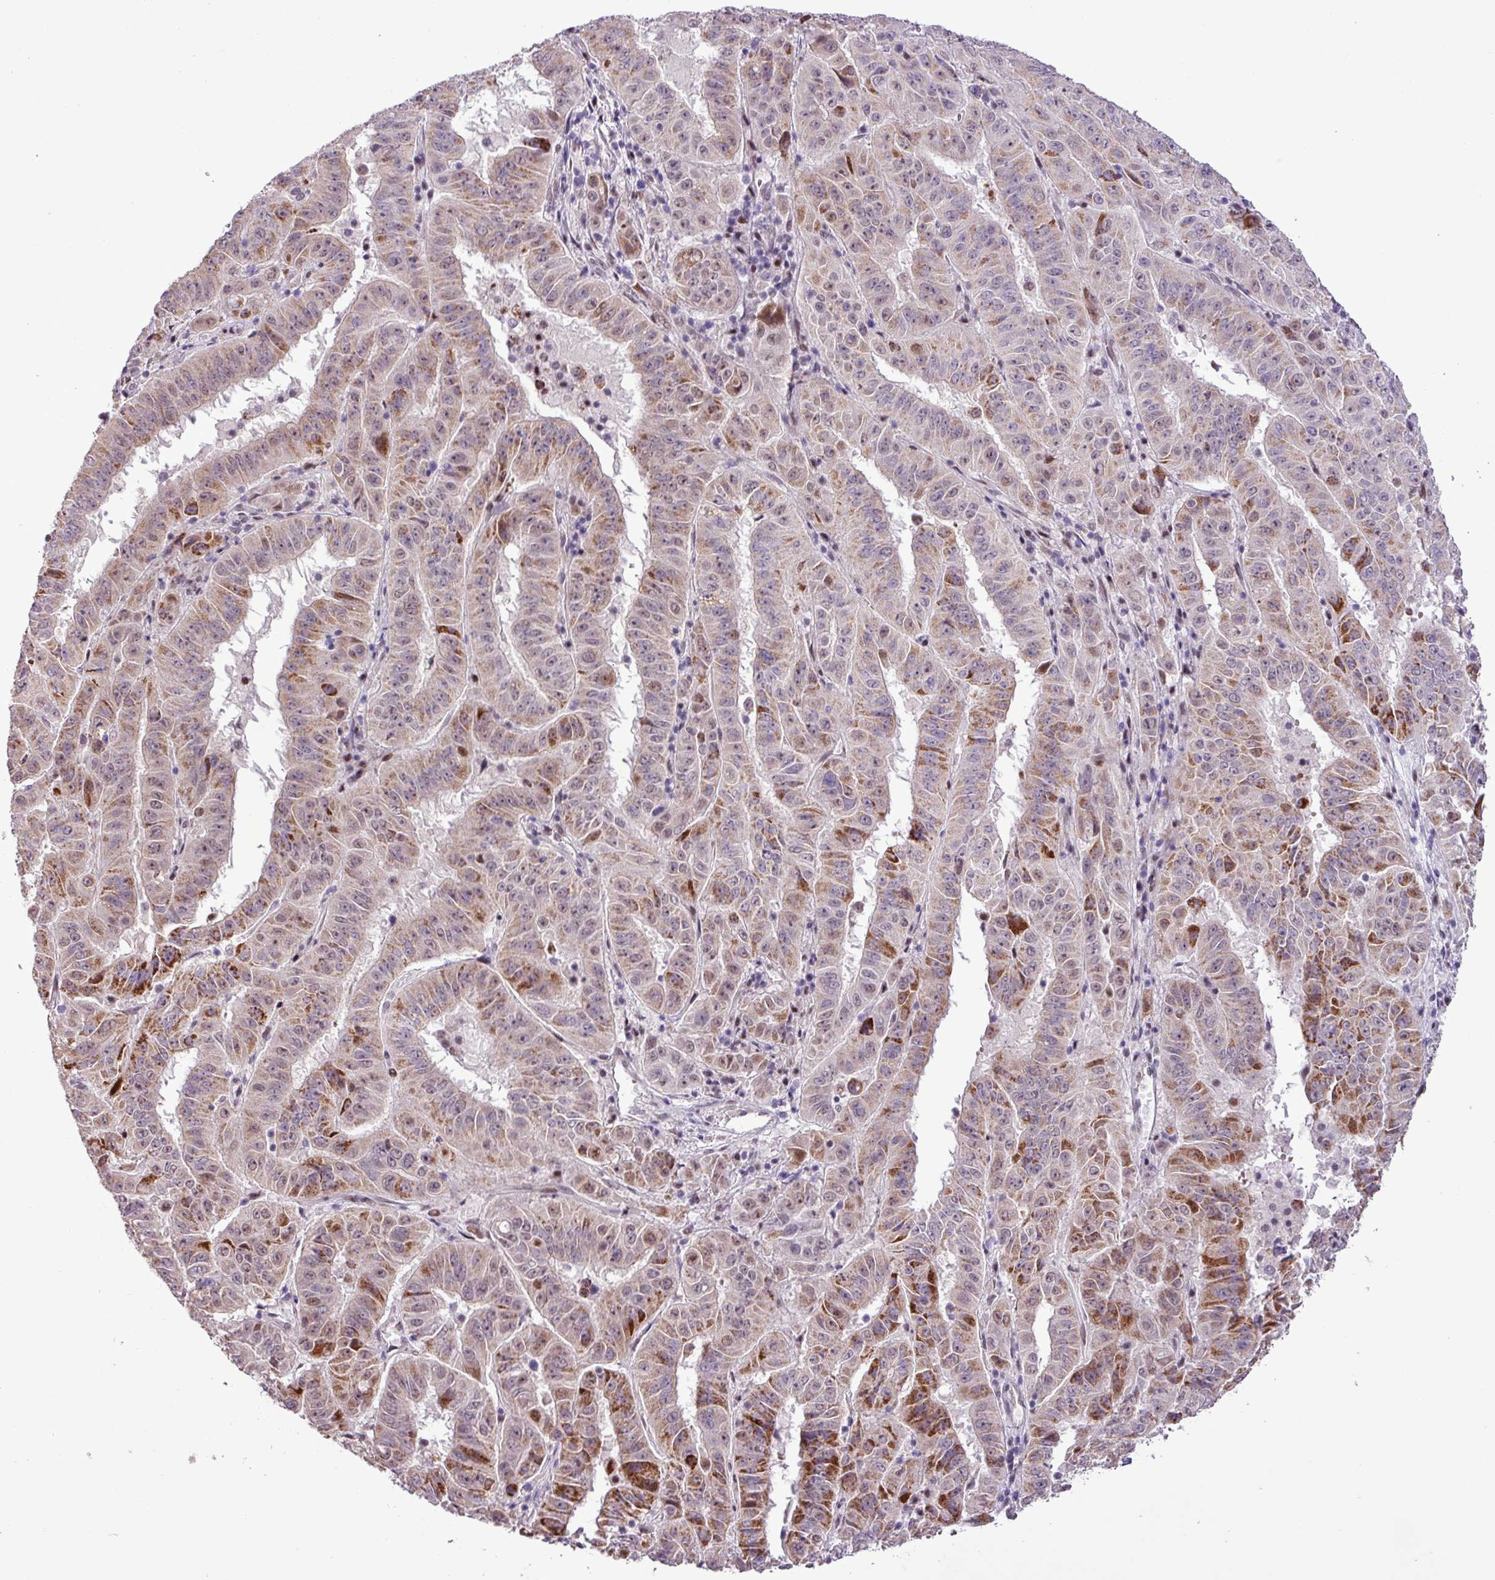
{"staining": {"intensity": "moderate", "quantity": ">75%", "location": "cytoplasmic/membranous"}, "tissue": "pancreatic cancer", "cell_type": "Tumor cells", "image_type": "cancer", "snomed": [{"axis": "morphology", "description": "Adenocarcinoma, NOS"}, {"axis": "topography", "description": "Pancreas"}], "caption": "Pancreatic cancer (adenocarcinoma) stained for a protein (brown) displays moderate cytoplasmic/membranous positive staining in approximately >75% of tumor cells.", "gene": "ZNF354A", "patient": {"sex": "male", "age": 63}}